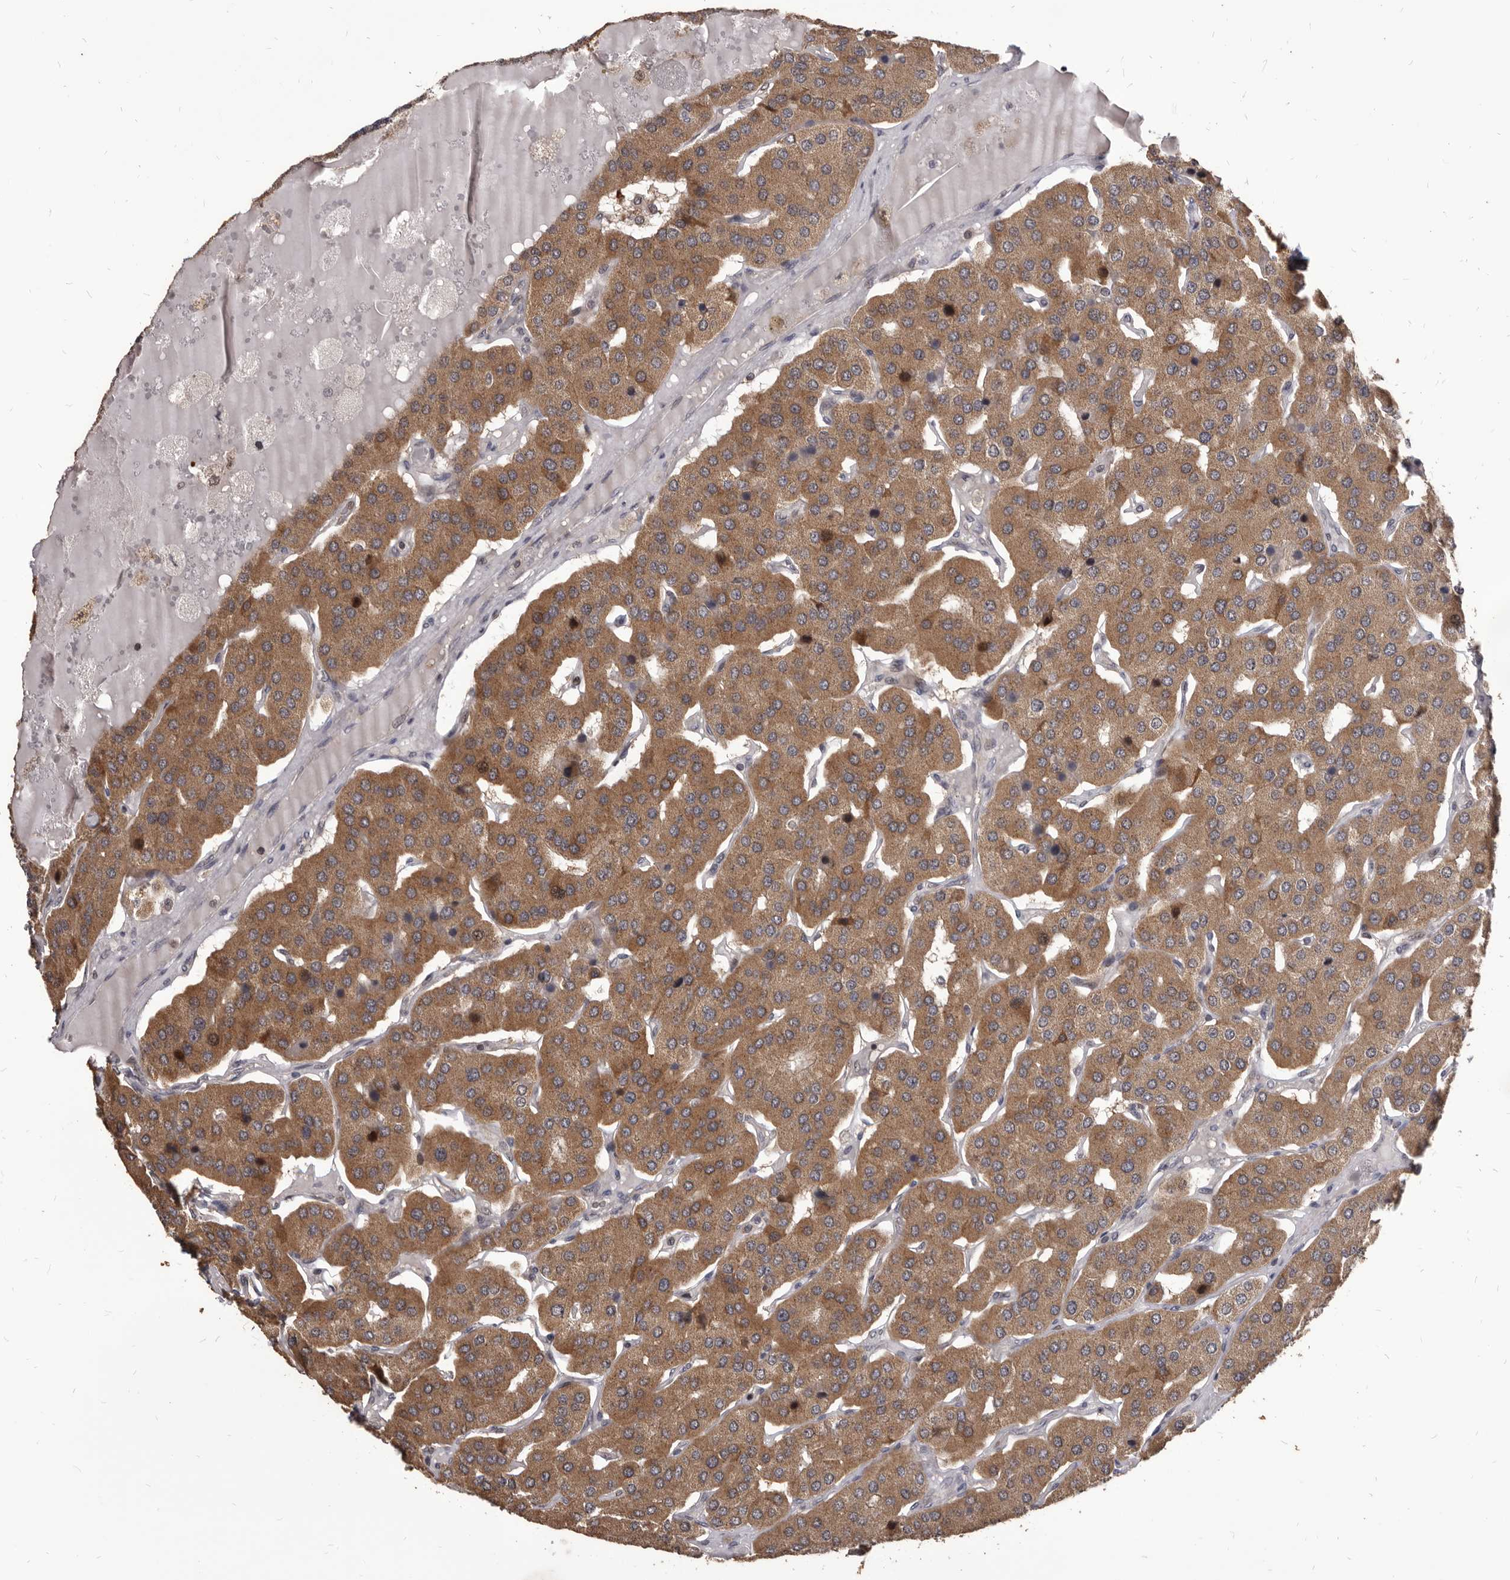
{"staining": {"intensity": "moderate", "quantity": ">75%", "location": "cytoplasmic/membranous"}, "tissue": "parathyroid gland", "cell_type": "Glandular cells", "image_type": "normal", "snomed": [{"axis": "morphology", "description": "Normal tissue, NOS"}, {"axis": "morphology", "description": "Adenoma, NOS"}, {"axis": "topography", "description": "Parathyroid gland"}], "caption": "Immunohistochemistry (IHC) histopathology image of benign human parathyroid gland stained for a protein (brown), which shows medium levels of moderate cytoplasmic/membranous staining in about >75% of glandular cells.", "gene": "MAP3K14", "patient": {"sex": "female", "age": 86}}